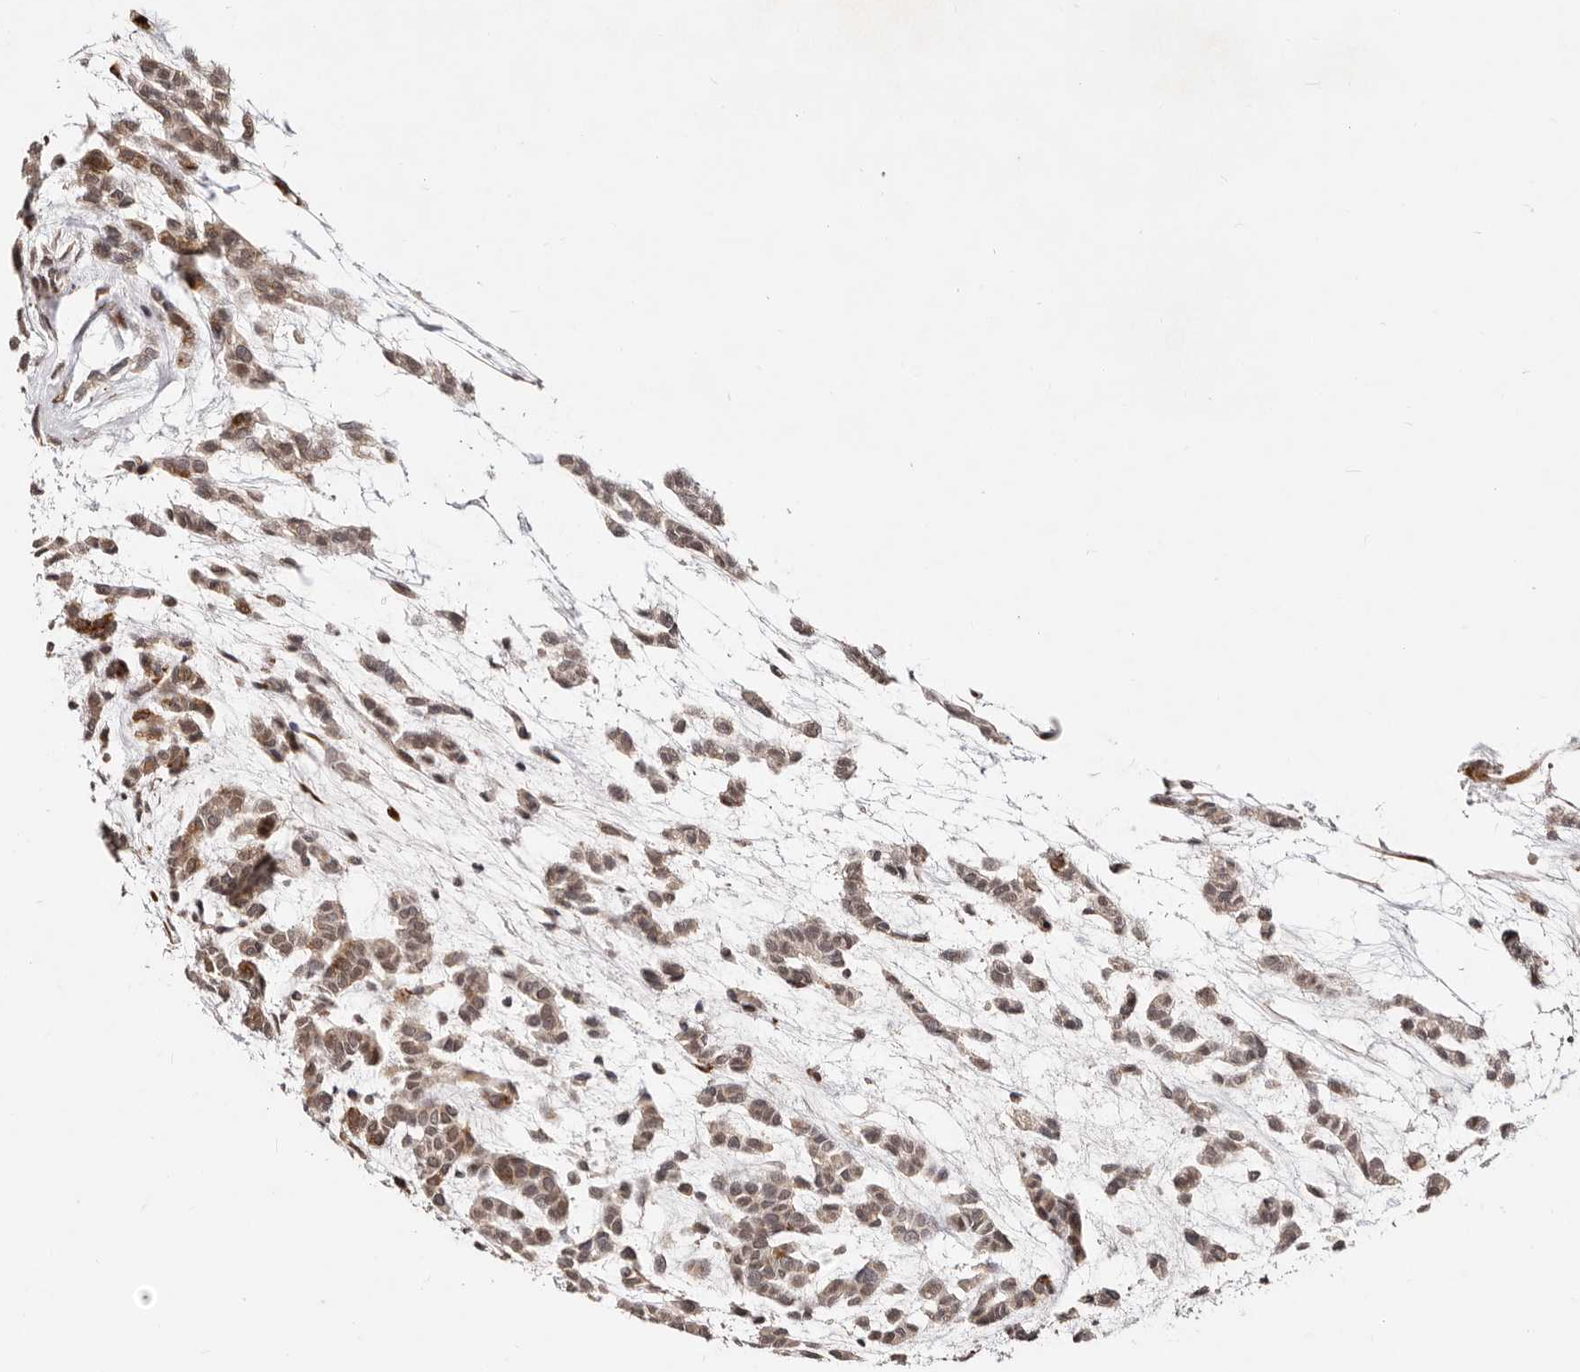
{"staining": {"intensity": "weak", "quantity": ">75%", "location": "cytoplasmic/membranous,nuclear"}, "tissue": "head and neck cancer", "cell_type": "Tumor cells", "image_type": "cancer", "snomed": [{"axis": "morphology", "description": "Adenocarcinoma, NOS"}, {"axis": "morphology", "description": "Adenoma, NOS"}, {"axis": "topography", "description": "Head-Neck"}], "caption": "Protein staining of head and neck cancer tissue displays weak cytoplasmic/membranous and nuclear staining in about >75% of tumor cells.", "gene": "SRCAP", "patient": {"sex": "female", "age": 55}}